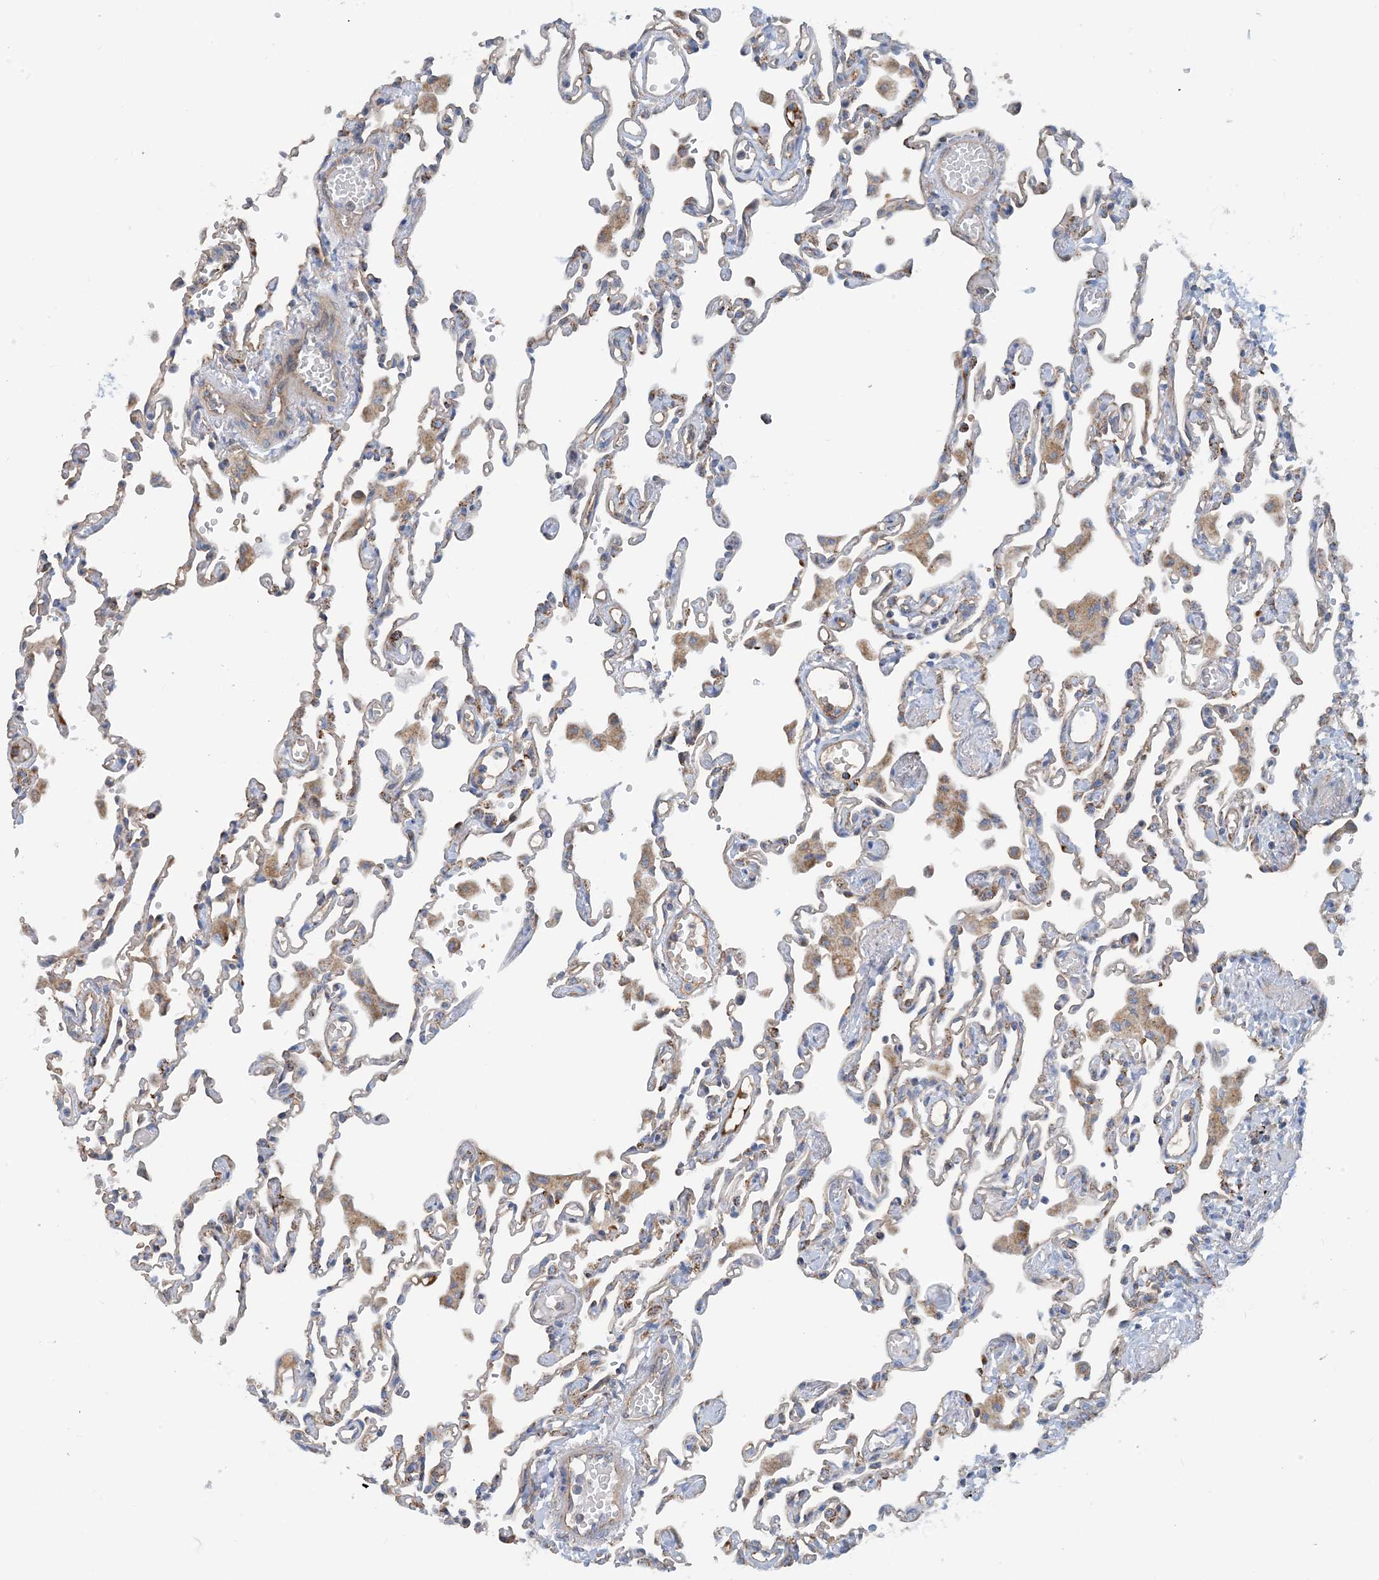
{"staining": {"intensity": "weak", "quantity": "<25%", "location": "cytoplasmic/membranous"}, "tissue": "lung", "cell_type": "Alveolar cells", "image_type": "normal", "snomed": [{"axis": "morphology", "description": "Normal tissue, NOS"}, {"axis": "topography", "description": "Bronchus"}, {"axis": "topography", "description": "Lung"}], "caption": "The photomicrograph demonstrates no significant staining in alveolar cells of lung.", "gene": "PHOSPHO2", "patient": {"sex": "female", "age": 49}}